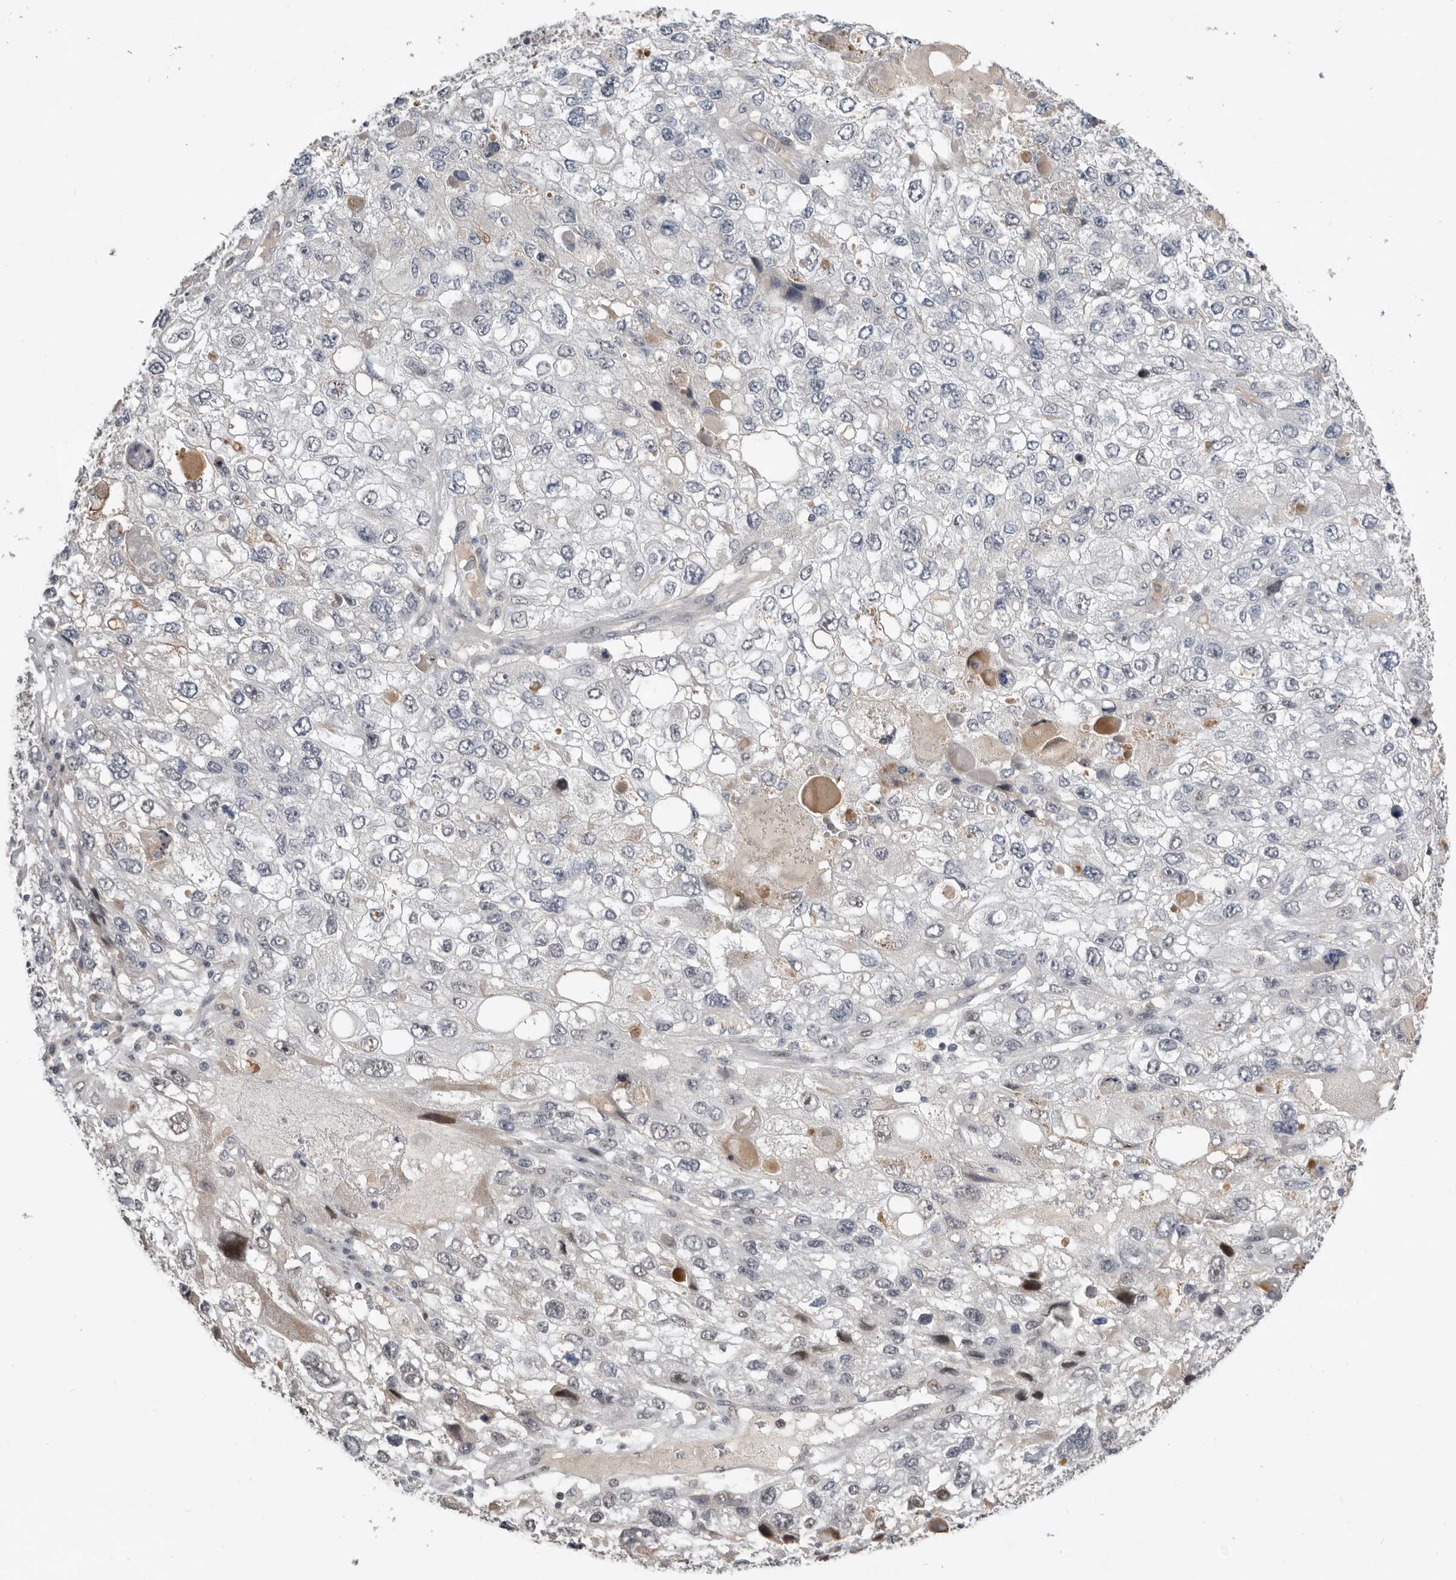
{"staining": {"intensity": "negative", "quantity": "none", "location": "none"}, "tissue": "endometrial cancer", "cell_type": "Tumor cells", "image_type": "cancer", "snomed": [{"axis": "morphology", "description": "Adenocarcinoma, NOS"}, {"axis": "topography", "description": "Endometrium"}], "caption": "Immunohistochemistry histopathology image of neoplastic tissue: human endometrial adenocarcinoma stained with DAB (3,3'-diaminobenzidine) demonstrates no significant protein positivity in tumor cells.", "gene": "BRCA2", "patient": {"sex": "female", "age": 49}}